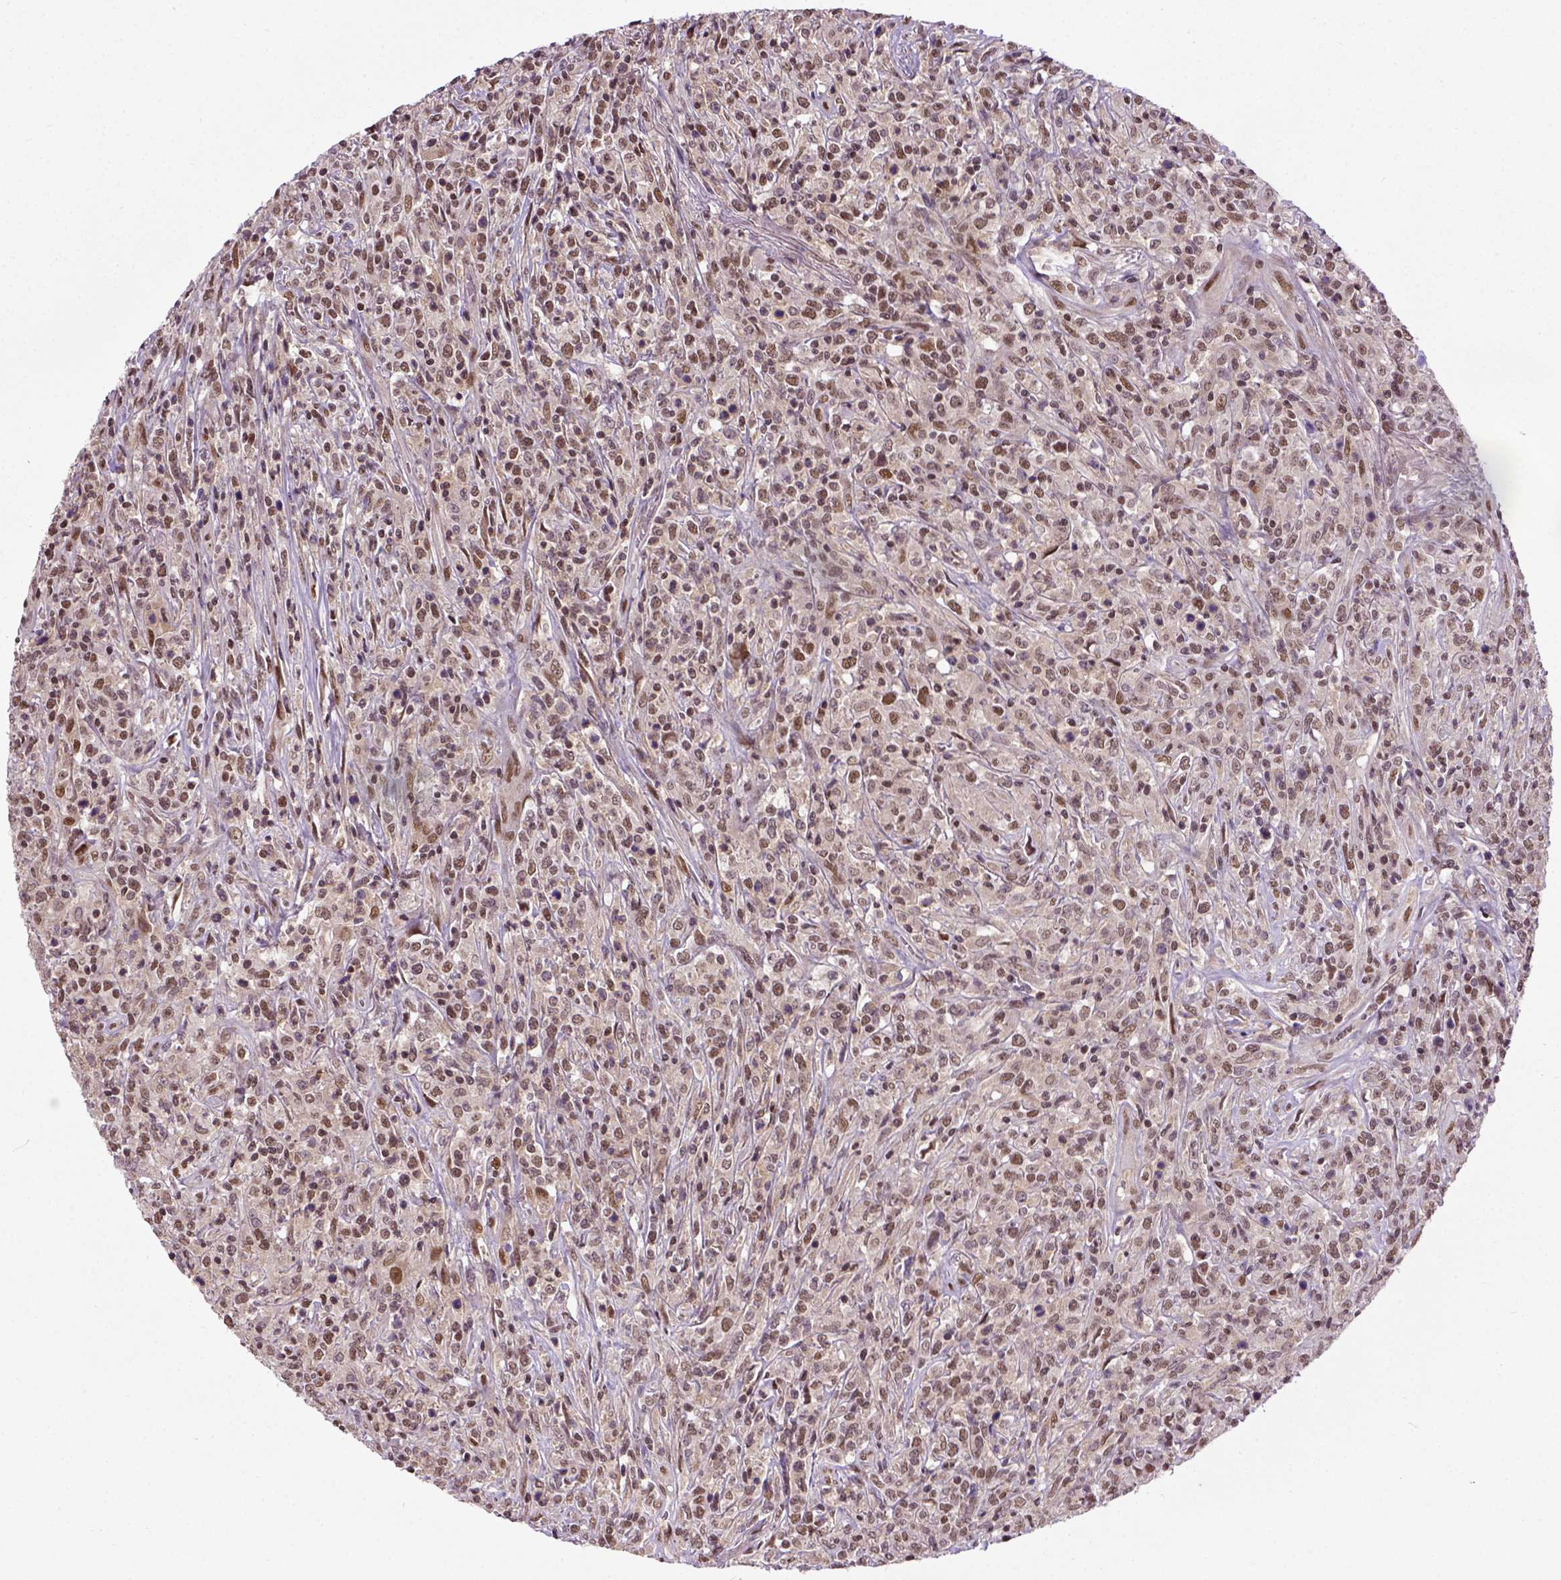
{"staining": {"intensity": "moderate", "quantity": ">75%", "location": "nuclear"}, "tissue": "lymphoma", "cell_type": "Tumor cells", "image_type": "cancer", "snomed": [{"axis": "morphology", "description": "Malignant lymphoma, non-Hodgkin's type, High grade"}, {"axis": "topography", "description": "Lung"}], "caption": "High-grade malignant lymphoma, non-Hodgkin's type was stained to show a protein in brown. There is medium levels of moderate nuclear expression in about >75% of tumor cells. The staining was performed using DAB (3,3'-diaminobenzidine) to visualize the protein expression in brown, while the nuclei were stained in blue with hematoxylin (Magnification: 20x).", "gene": "UBA3", "patient": {"sex": "male", "age": 79}}